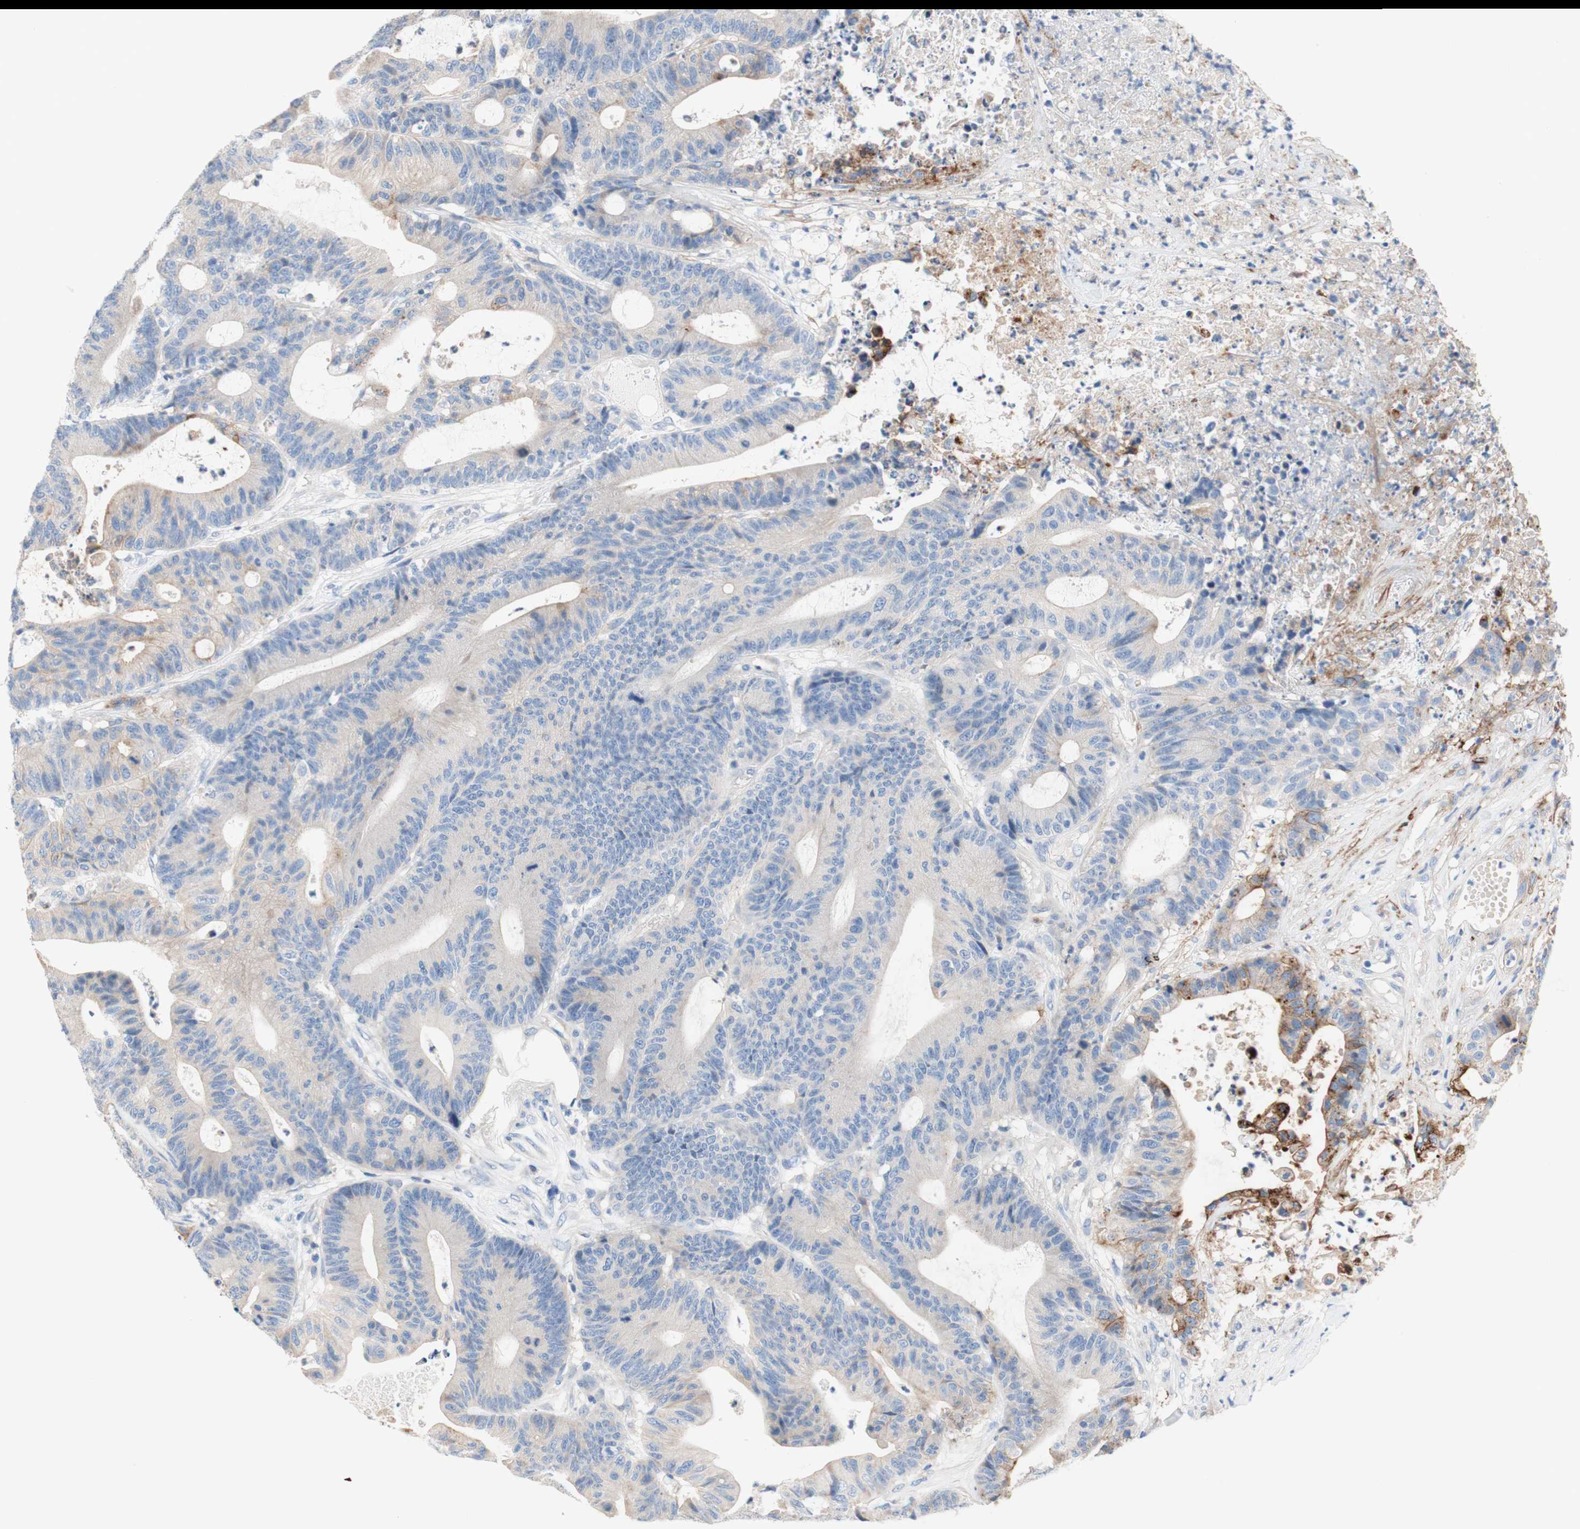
{"staining": {"intensity": "weak", "quantity": ">75%", "location": "cytoplasmic/membranous"}, "tissue": "colorectal cancer", "cell_type": "Tumor cells", "image_type": "cancer", "snomed": [{"axis": "morphology", "description": "Adenocarcinoma, NOS"}, {"axis": "topography", "description": "Colon"}], "caption": "Brown immunohistochemical staining in colorectal cancer (adenocarcinoma) demonstrates weak cytoplasmic/membranous positivity in approximately >75% of tumor cells. The staining was performed using DAB to visualize the protein expression in brown, while the nuclei were stained in blue with hematoxylin (Magnification: 20x).", "gene": "F3", "patient": {"sex": "female", "age": 84}}